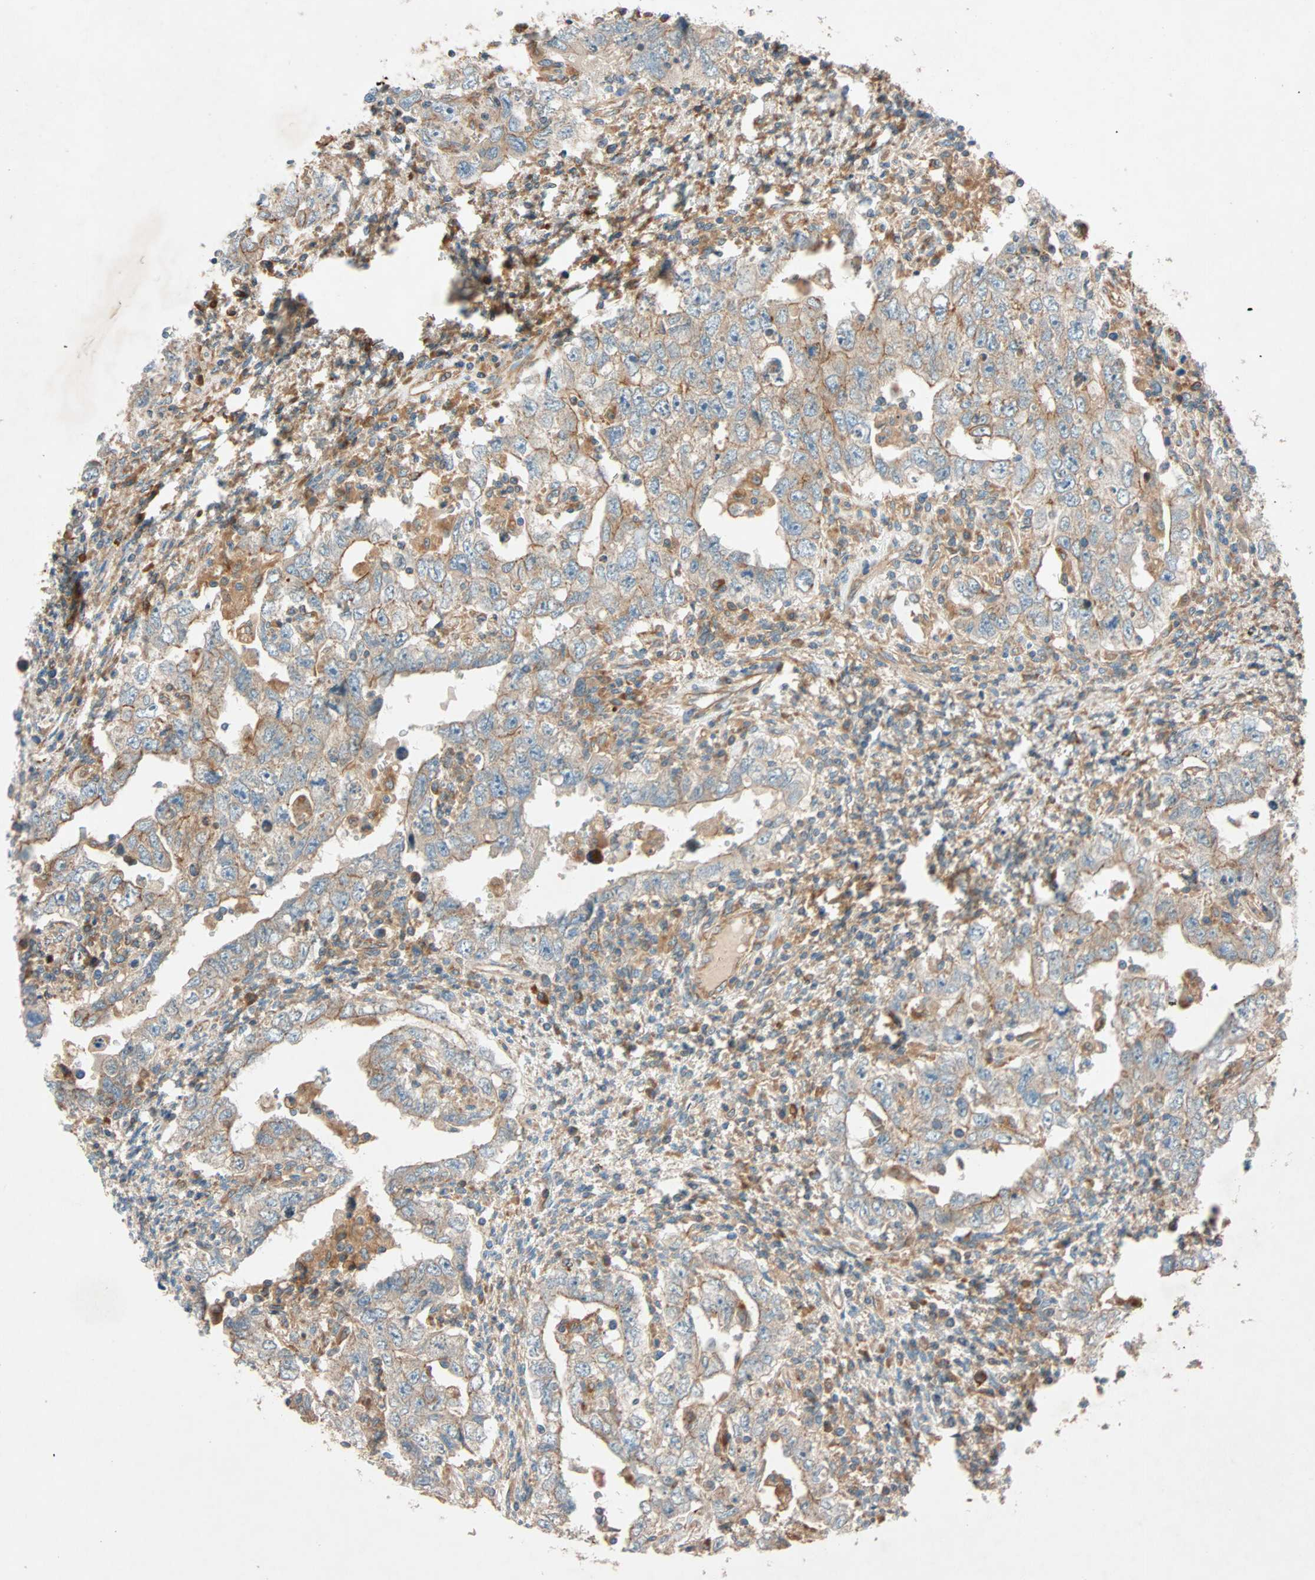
{"staining": {"intensity": "moderate", "quantity": ">75%", "location": "cytoplasmic/membranous"}, "tissue": "testis cancer", "cell_type": "Tumor cells", "image_type": "cancer", "snomed": [{"axis": "morphology", "description": "Carcinoma, Embryonal, NOS"}, {"axis": "topography", "description": "Testis"}], "caption": "High-power microscopy captured an IHC histopathology image of embryonal carcinoma (testis), revealing moderate cytoplasmic/membranous expression in approximately >75% of tumor cells.", "gene": "PHYH", "patient": {"sex": "male", "age": 26}}